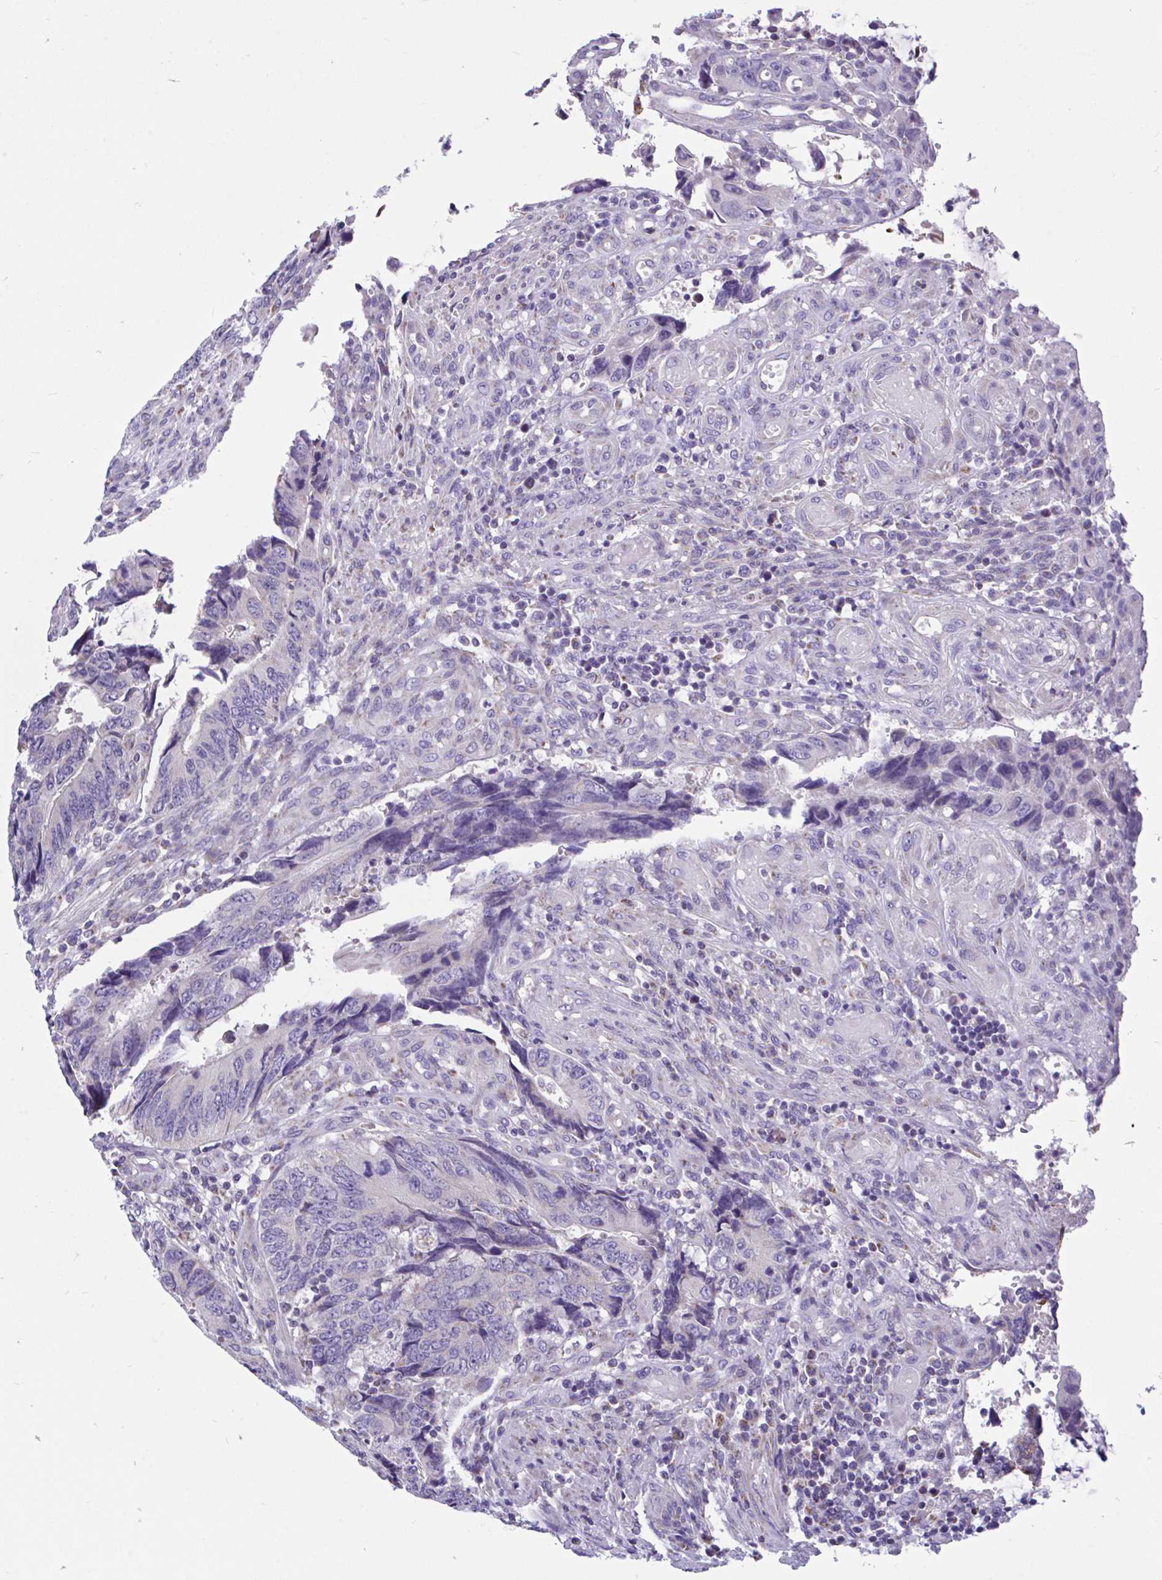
{"staining": {"intensity": "negative", "quantity": "none", "location": "none"}, "tissue": "colorectal cancer", "cell_type": "Tumor cells", "image_type": "cancer", "snomed": [{"axis": "morphology", "description": "Adenocarcinoma, NOS"}, {"axis": "topography", "description": "Colon"}], "caption": "Tumor cells show no significant protein positivity in colorectal cancer.", "gene": "OR13A1", "patient": {"sex": "male", "age": 87}}